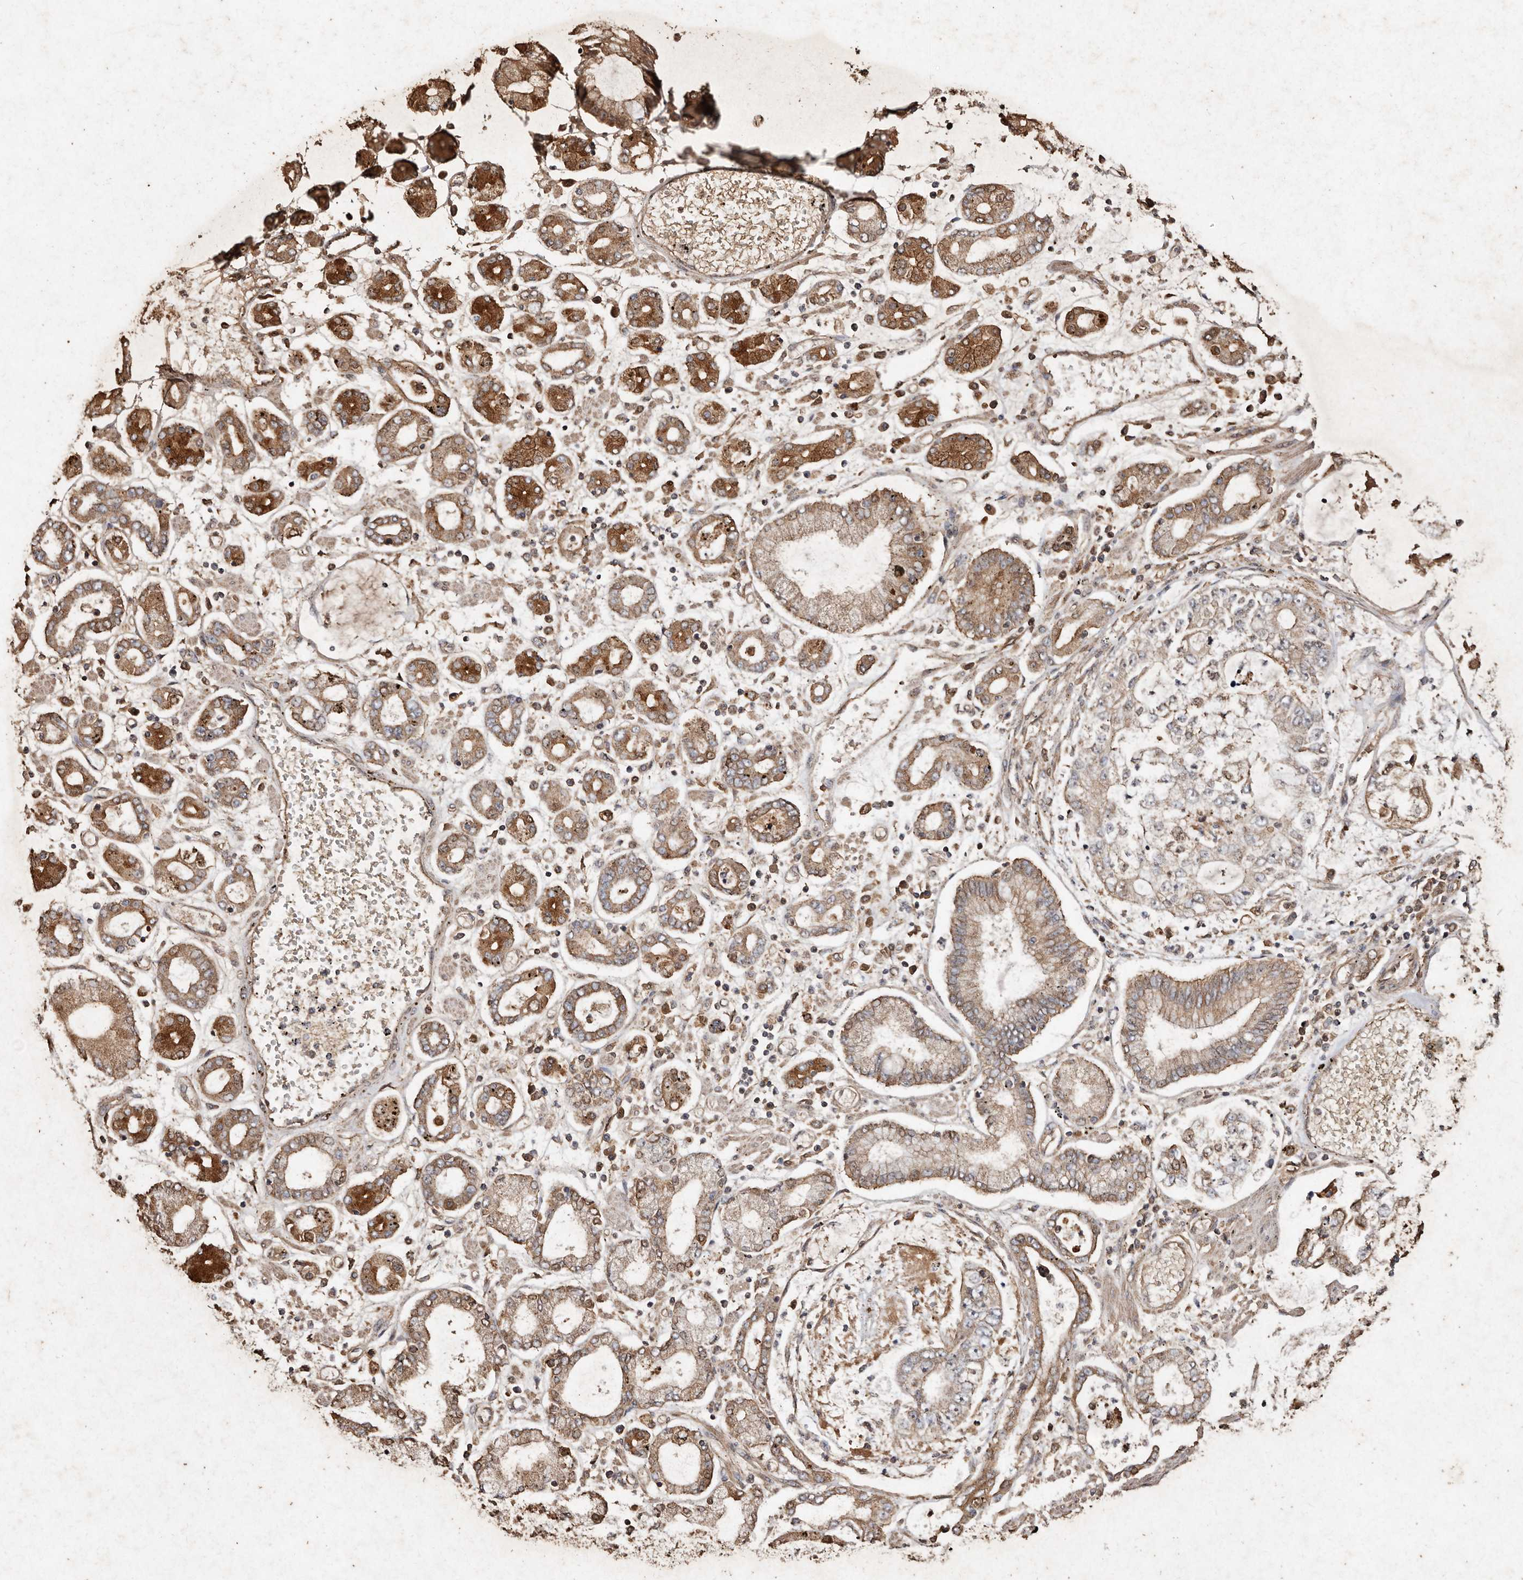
{"staining": {"intensity": "weak", "quantity": ">75%", "location": "cytoplasmic/membranous"}, "tissue": "stomach cancer", "cell_type": "Tumor cells", "image_type": "cancer", "snomed": [{"axis": "morphology", "description": "Adenocarcinoma, NOS"}, {"axis": "topography", "description": "Stomach"}], "caption": "Immunohistochemical staining of human stomach adenocarcinoma demonstrates low levels of weak cytoplasmic/membranous staining in about >75% of tumor cells.", "gene": "FARS2", "patient": {"sex": "male", "age": 76}}